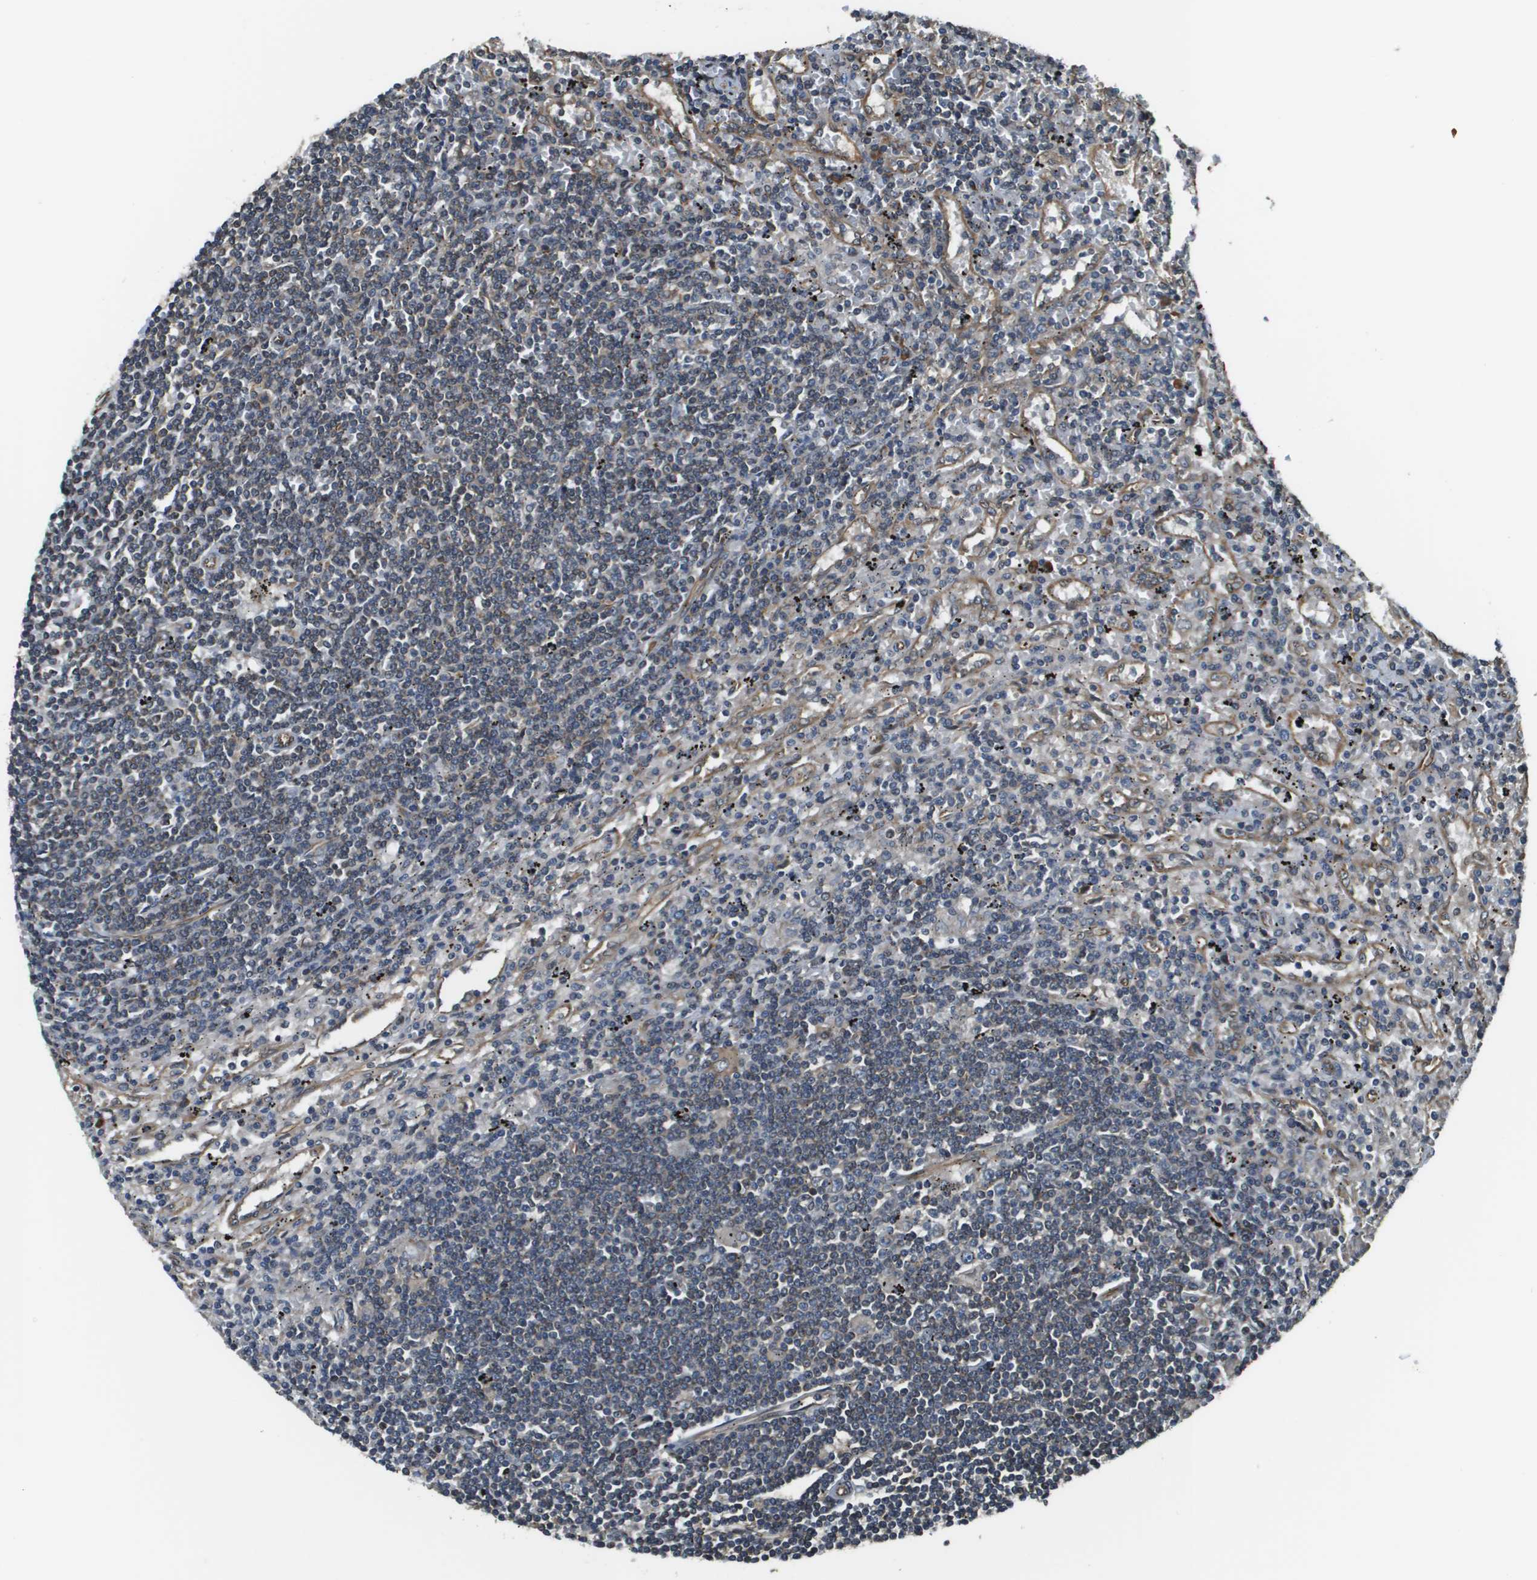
{"staining": {"intensity": "weak", "quantity": "25%-75%", "location": "cytoplasmic/membranous"}, "tissue": "lymphoma", "cell_type": "Tumor cells", "image_type": "cancer", "snomed": [{"axis": "morphology", "description": "Malignant lymphoma, non-Hodgkin's type, Low grade"}, {"axis": "topography", "description": "Spleen"}], "caption": "A low amount of weak cytoplasmic/membranous expression is present in about 25%-75% of tumor cells in malignant lymphoma, non-Hodgkin's type (low-grade) tissue. The staining was performed using DAB, with brown indicating positive protein expression. Nuclei are stained blue with hematoxylin.", "gene": "SEC62", "patient": {"sex": "male", "age": 76}}